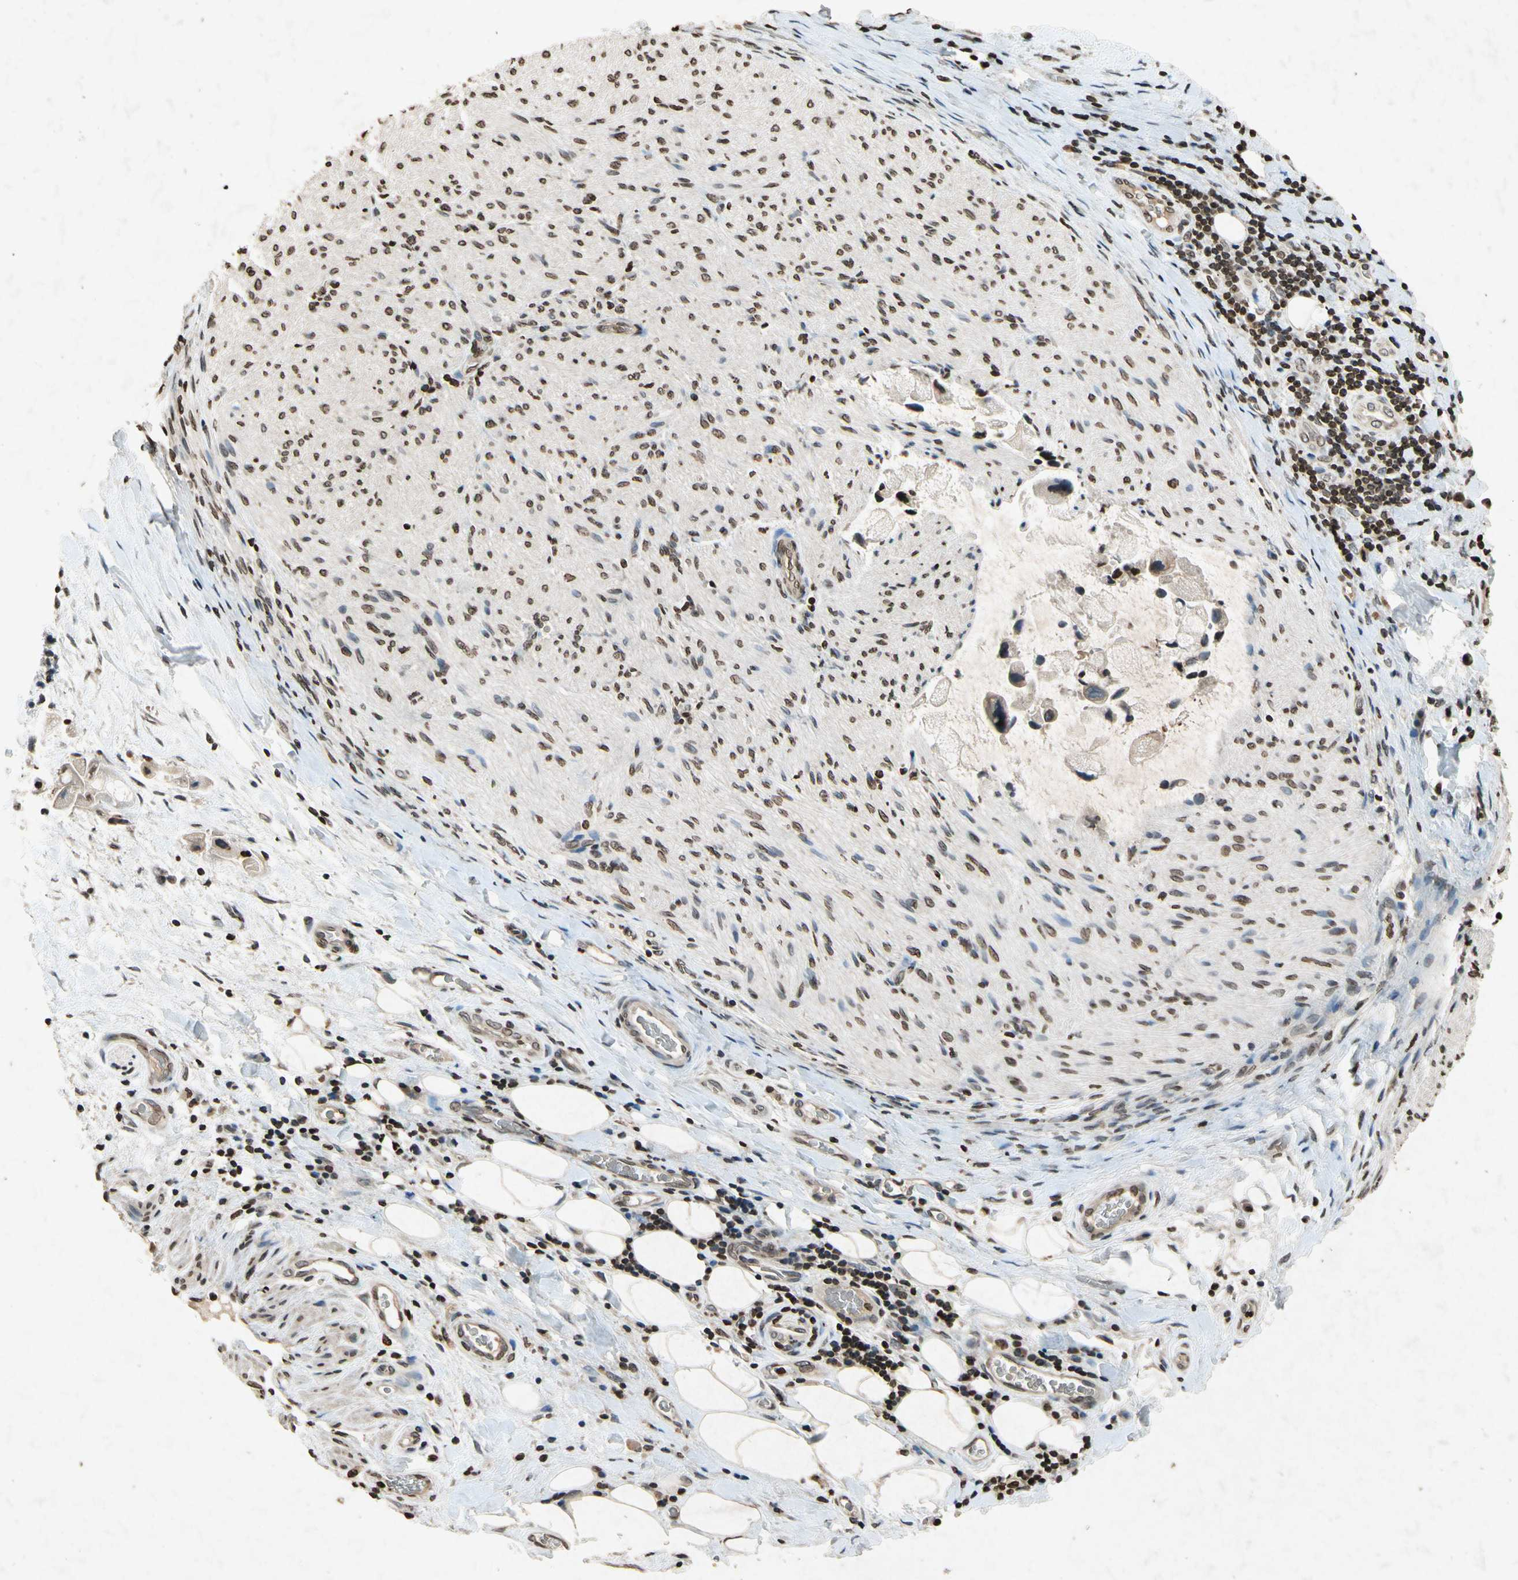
{"staining": {"intensity": "weak", "quantity": "25%-75%", "location": "nuclear"}, "tissue": "liver cancer", "cell_type": "Tumor cells", "image_type": "cancer", "snomed": [{"axis": "morphology", "description": "Normal tissue, NOS"}, {"axis": "morphology", "description": "Cholangiocarcinoma"}, {"axis": "topography", "description": "Liver"}, {"axis": "topography", "description": "Peripheral nerve tissue"}], "caption": "Protein staining of cholangiocarcinoma (liver) tissue shows weak nuclear positivity in approximately 25%-75% of tumor cells.", "gene": "HOXB3", "patient": {"sex": "male", "age": 50}}